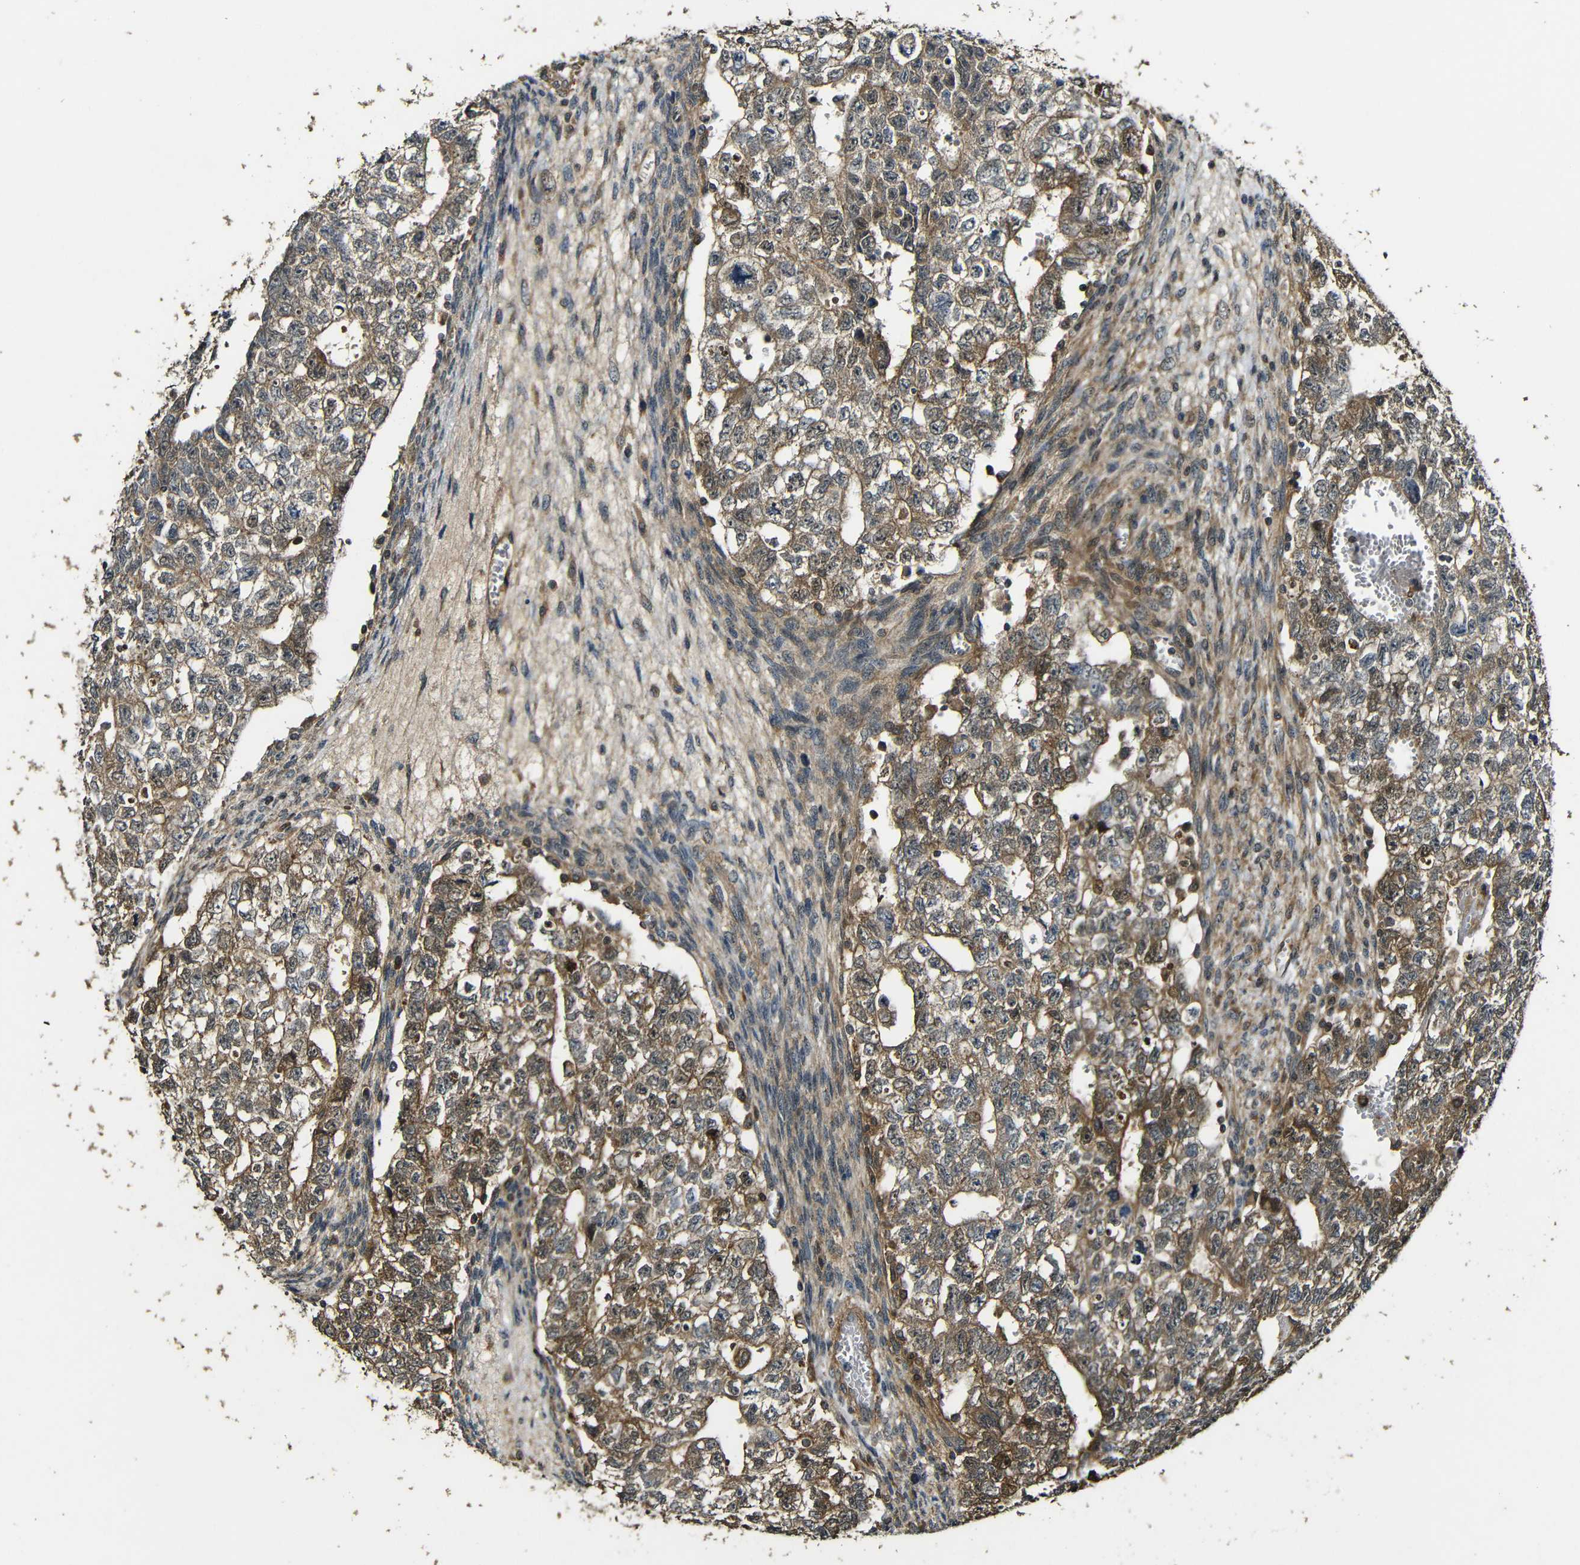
{"staining": {"intensity": "moderate", "quantity": ">75%", "location": "cytoplasmic/membranous"}, "tissue": "testis cancer", "cell_type": "Tumor cells", "image_type": "cancer", "snomed": [{"axis": "morphology", "description": "Seminoma, NOS"}, {"axis": "morphology", "description": "Carcinoma, Embryonal, NOS"}, {"axis": "topography", "description": "Testis"}], "caption": "IHC (DAB (3,3'-diaminobenzidine)) staining of testis seminoma demonstrates moderate cytoplasmic/membranous protein staining in approximately >75% of tumor cells.", "gene": "CASP8", "patient": {"sex": "male", "age": 38}}